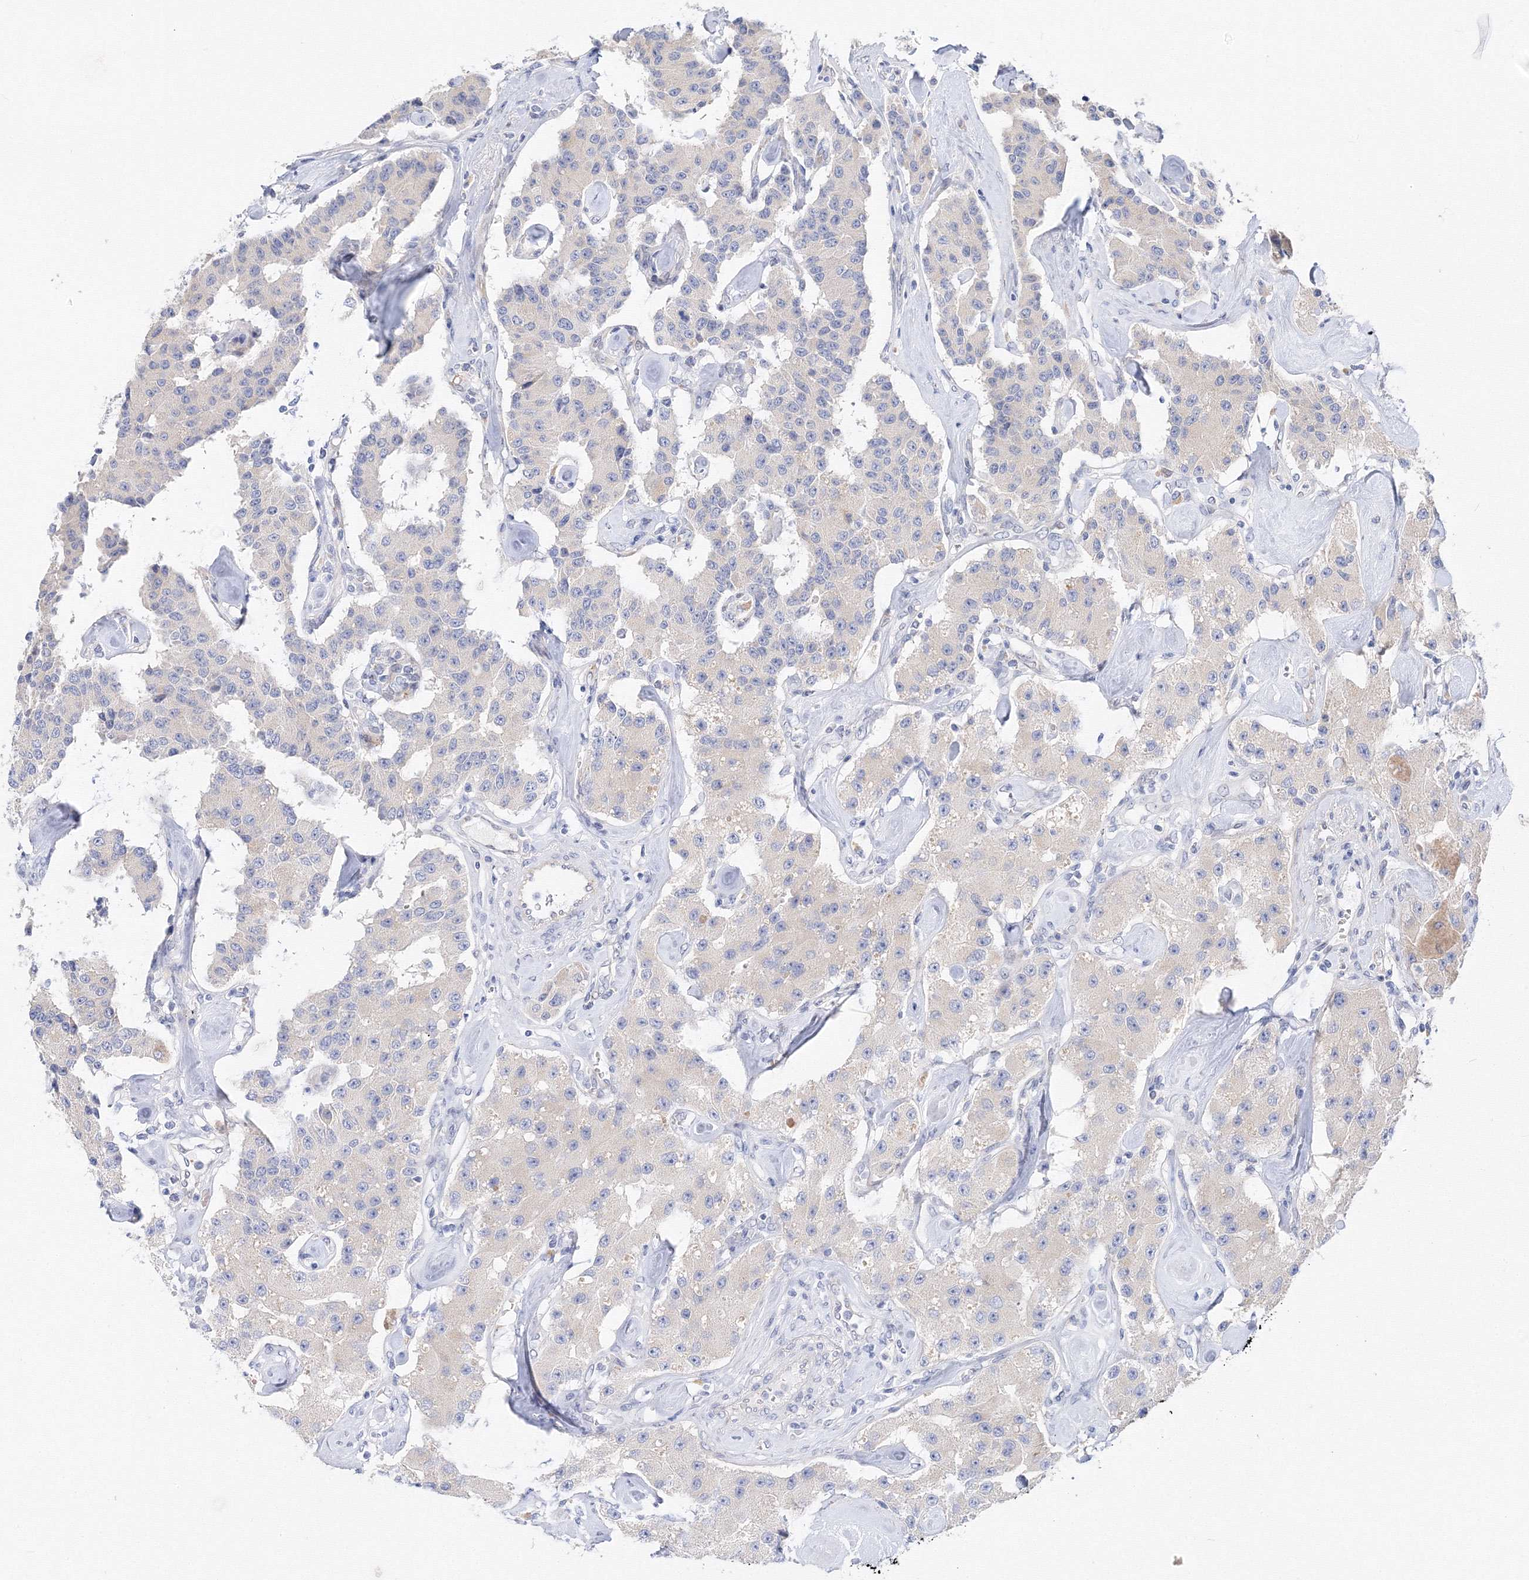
{"staining": {"intensity": "negative", "quantity": "none", "location": "none"}, "tissue": "carcinoid", "cell_type": "Tumor cells", "image_type": "cancer", "snomed": [{"axis": "morphology", "description": "Carcinoid, malignant, NOS"}, {"axis": "topography", "description": "Pancreas"}], "caption": "This image is of carcinoid (malignant) stained with IHC to label a protein in brown with the nuclei are counter-stained blue. There is no positivity in tumor cells.", "gene": "TAMM41", "patient": {"sex": "male", "age": 41}}